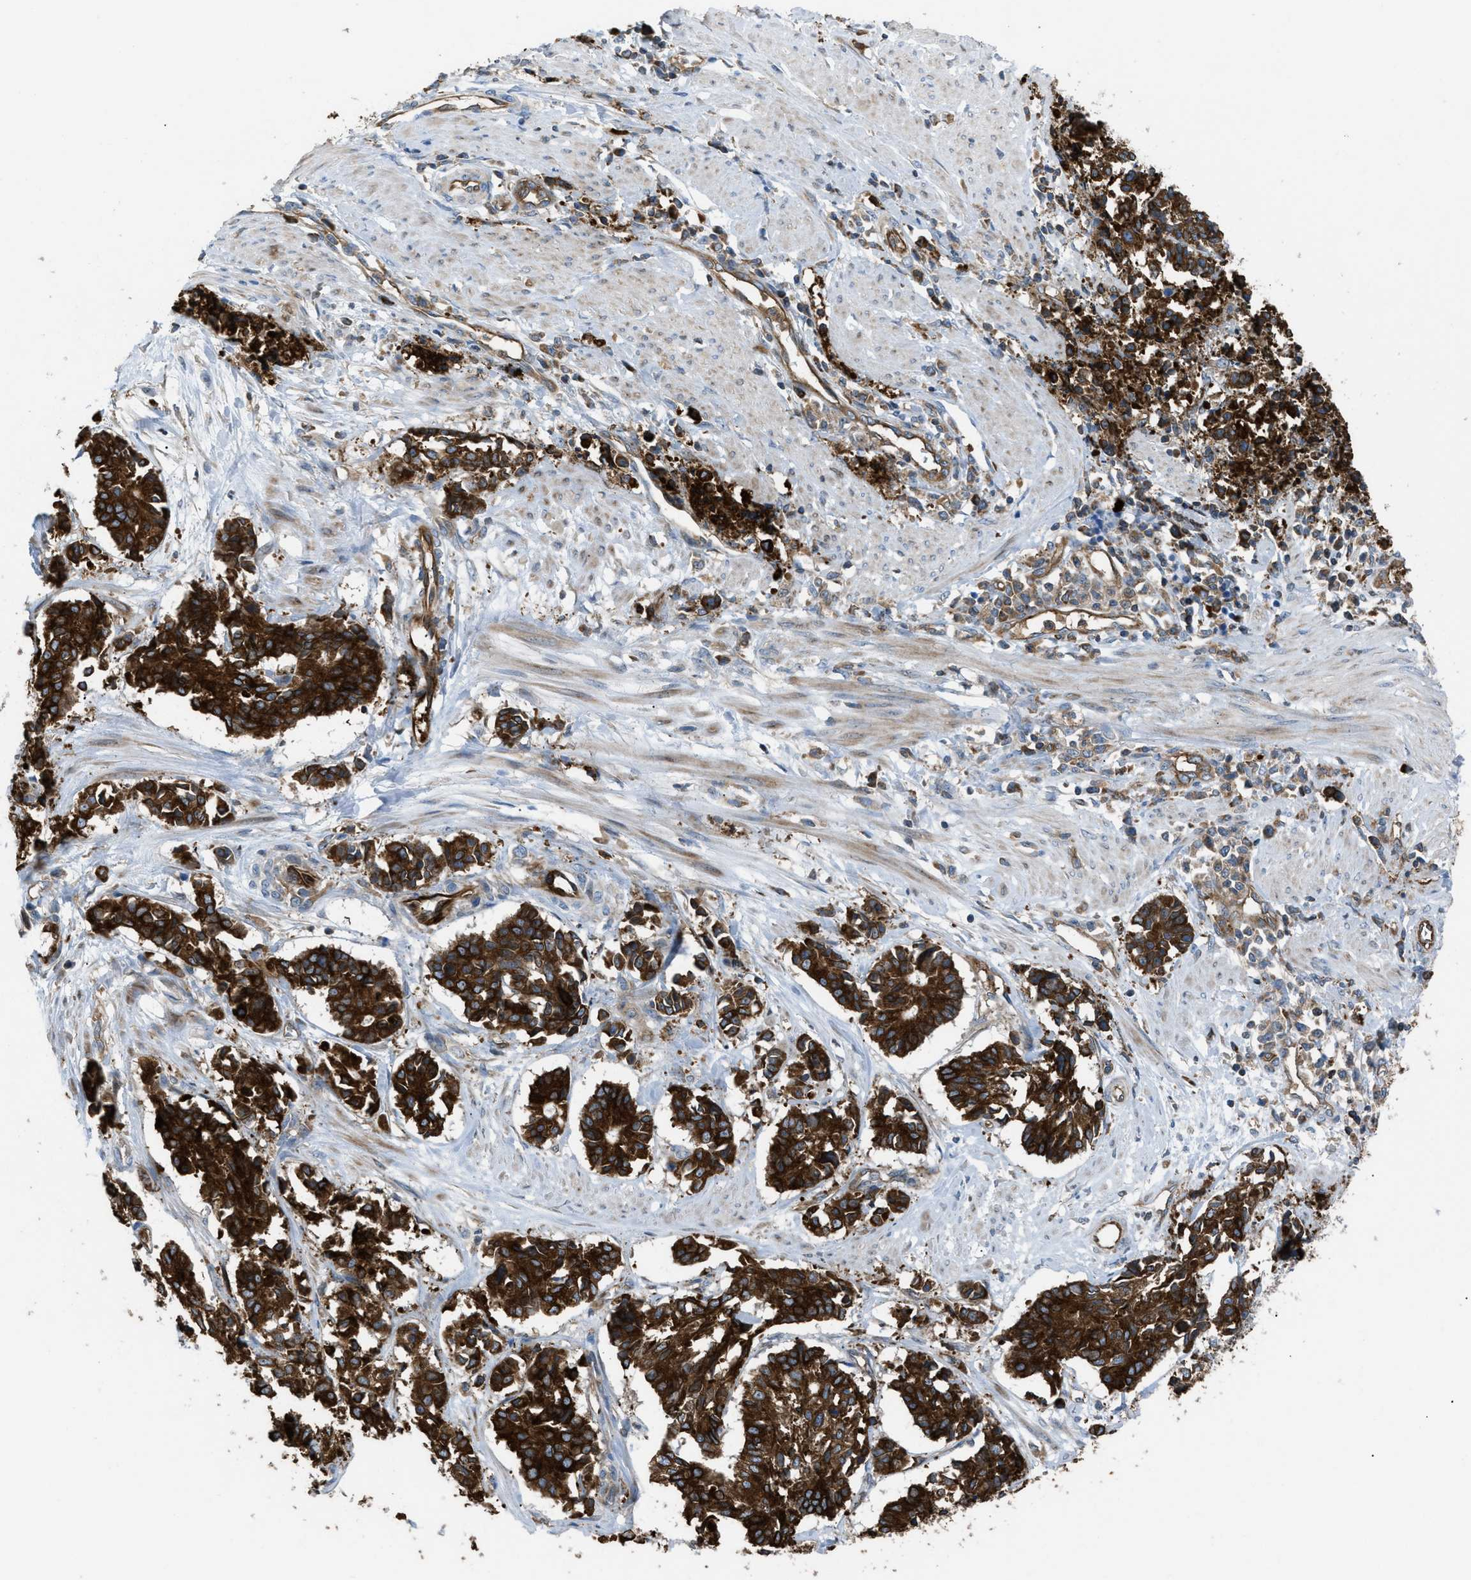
{"staining": {"intensity": "strong", "quantity": ">75%", "location": "cytoplasmic/membranous"}, "tissue": "cervical cancer", "cell_type": "Tumor cells", "image_type": "cancer", "snomed": [{"axis": "morphology", "description": "Squamous cell carcinoma, NOS"}, {"axis": "topography", "description": "Cervix"}], "caption": "Cervical cancer (squamous cell carcinoma) stained with DAB (3,3'-diaminobenzidine) IHC displays high levels of strong cytoplasmic/membranous expression in approximately >75% of tumor cells.", "gene": "ATP2A3", "patient": {"sex": "female", "age": 35}}